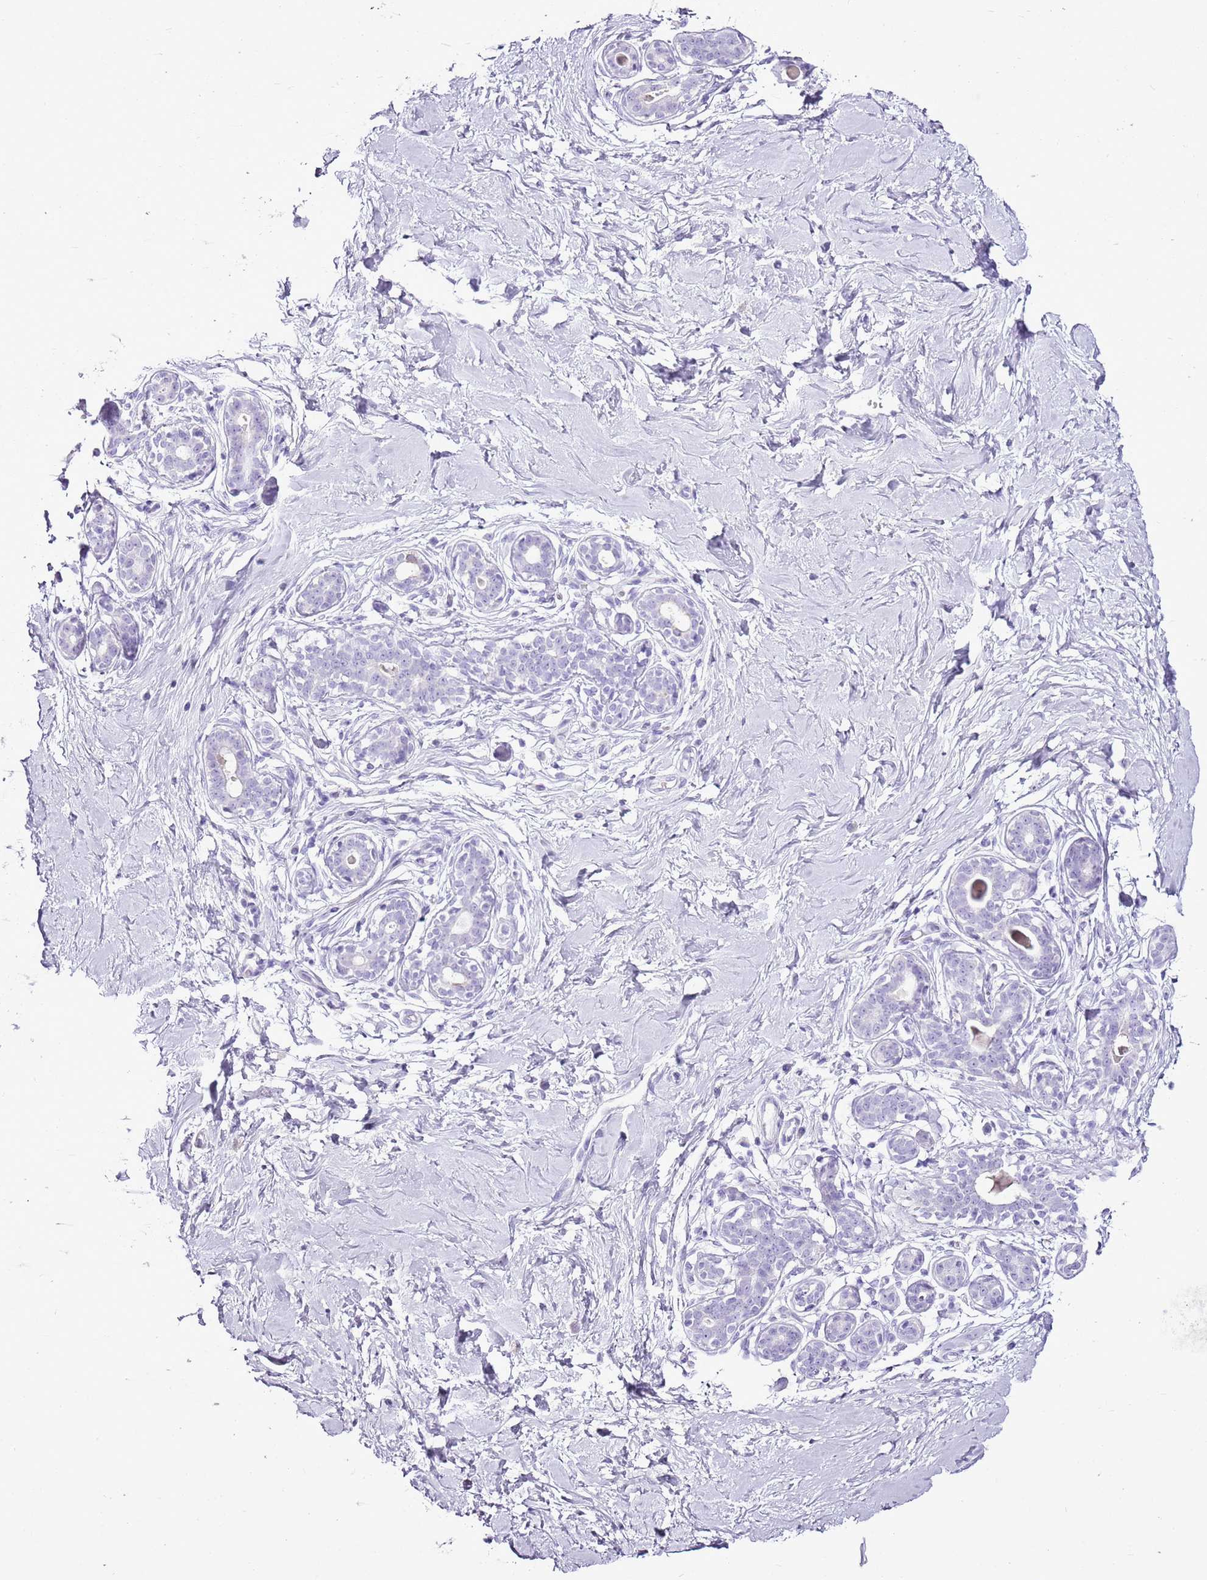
{"staining": {"intensity": "negative", "quantity": "none", "location": "none"}, "tissue": "breast", "cell_type": "Adipocytes", "image_type": "normal", "snomed": [{"axis": "morphology", "description": "Normal tissue, NOS"}, {"axis": "morphology", "description": "Adenoma, NOS"}, {"axis": "topography", "description": "Breast"}], "caption": "This is an immunohistochemistry (IHC) photomicrograph of benign human breast. There is no positivity in adipocytes.", "gene": "CNFN", "patient": {"sex": "female", "age": 23}}